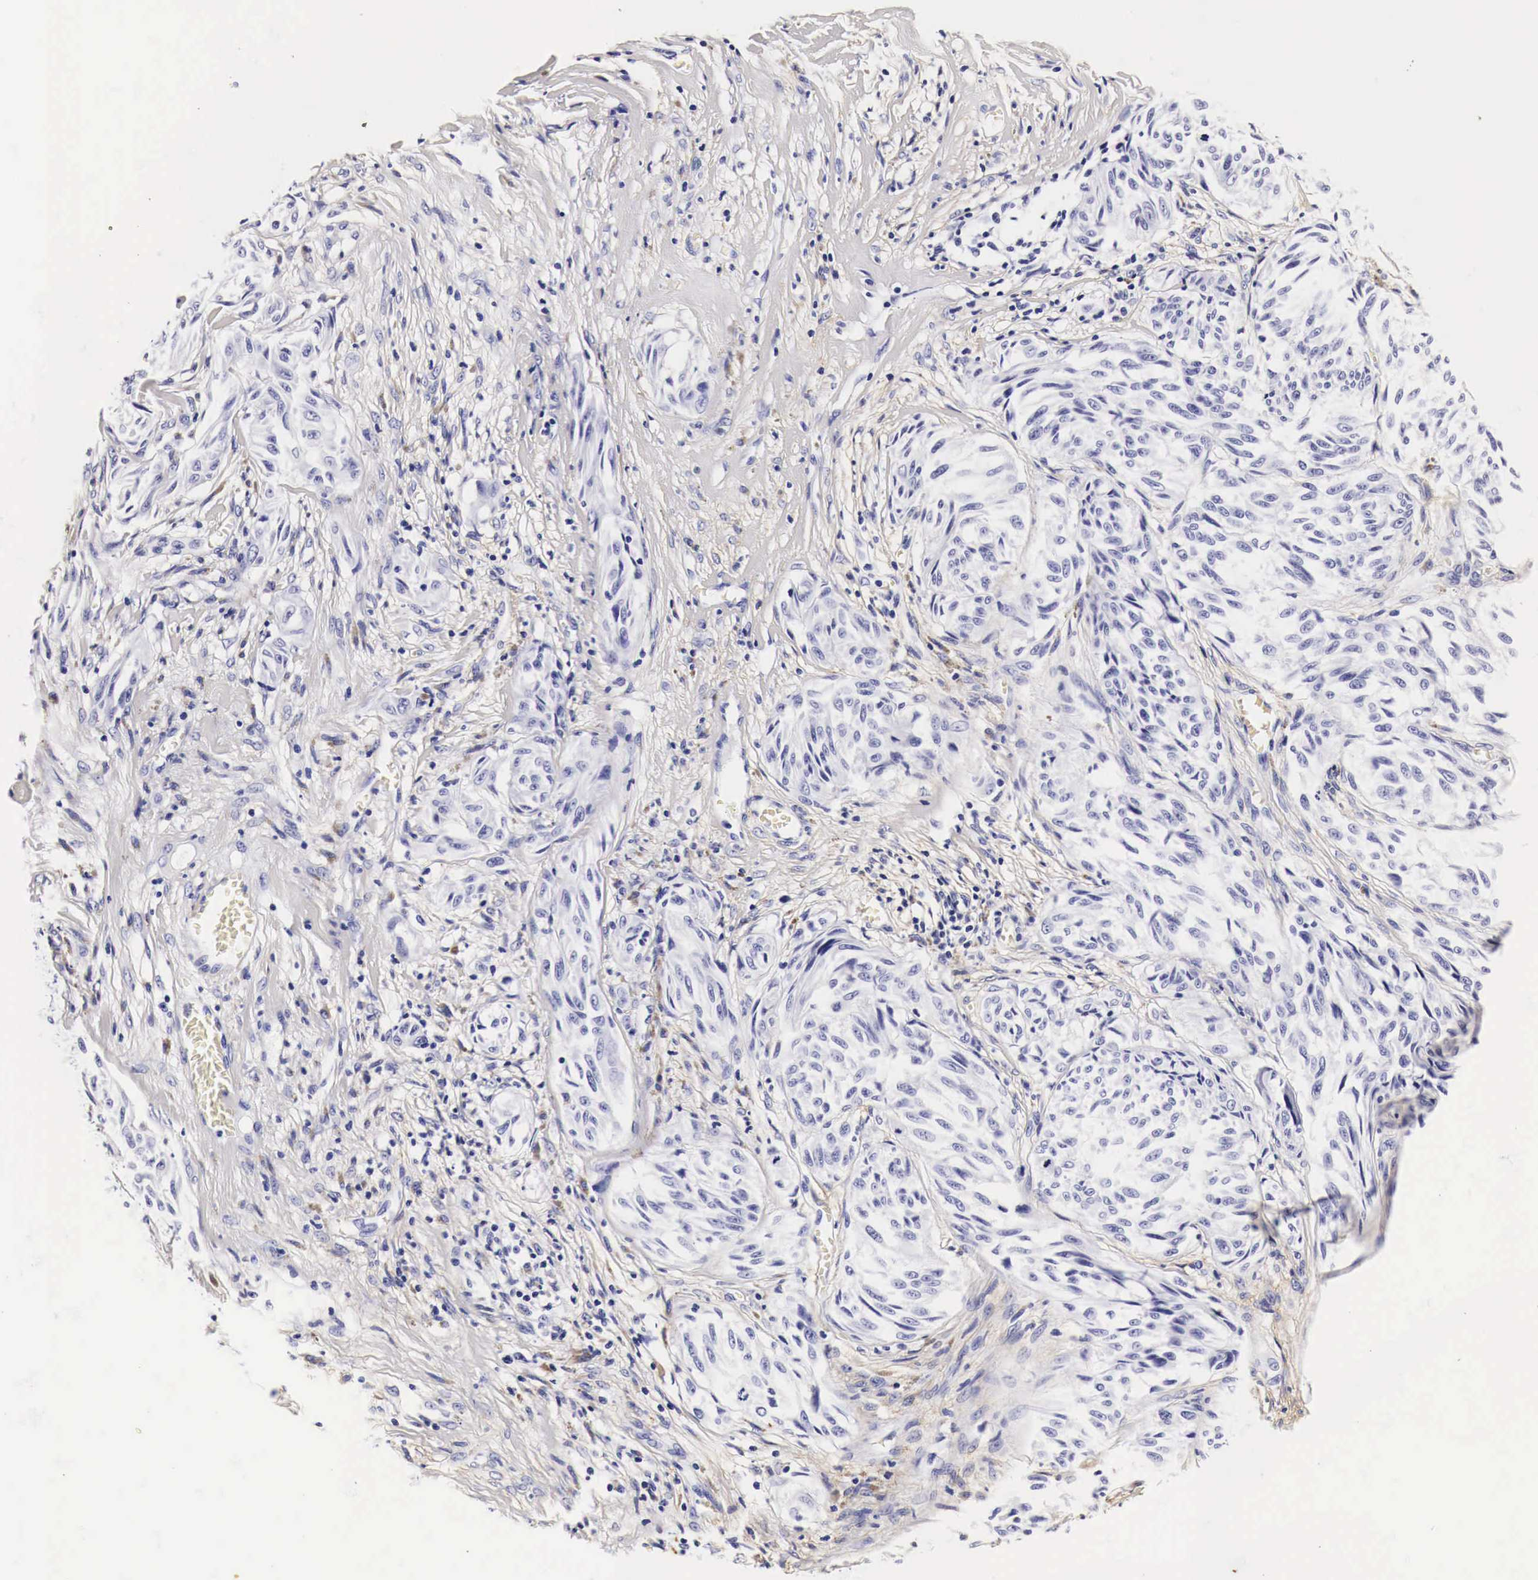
{"staining": {"intensity": "negative", "quantity": "none", "location": "none"}, "tissue": "melanoma", "cell_type": "Tumor cells", "image_type": "cancer", "snomed": [{"axis": "morphology", "description": "Malignant melanoma, NOS"}, {"axis": "topography", "description": "Skin"}], "caption": "This is a histopathology image of IHC staining of malignant melanoma, which shows no positivity in tumor cells.", "gene": "EGFR", "patient": {"sex": "male", "age": 54}}